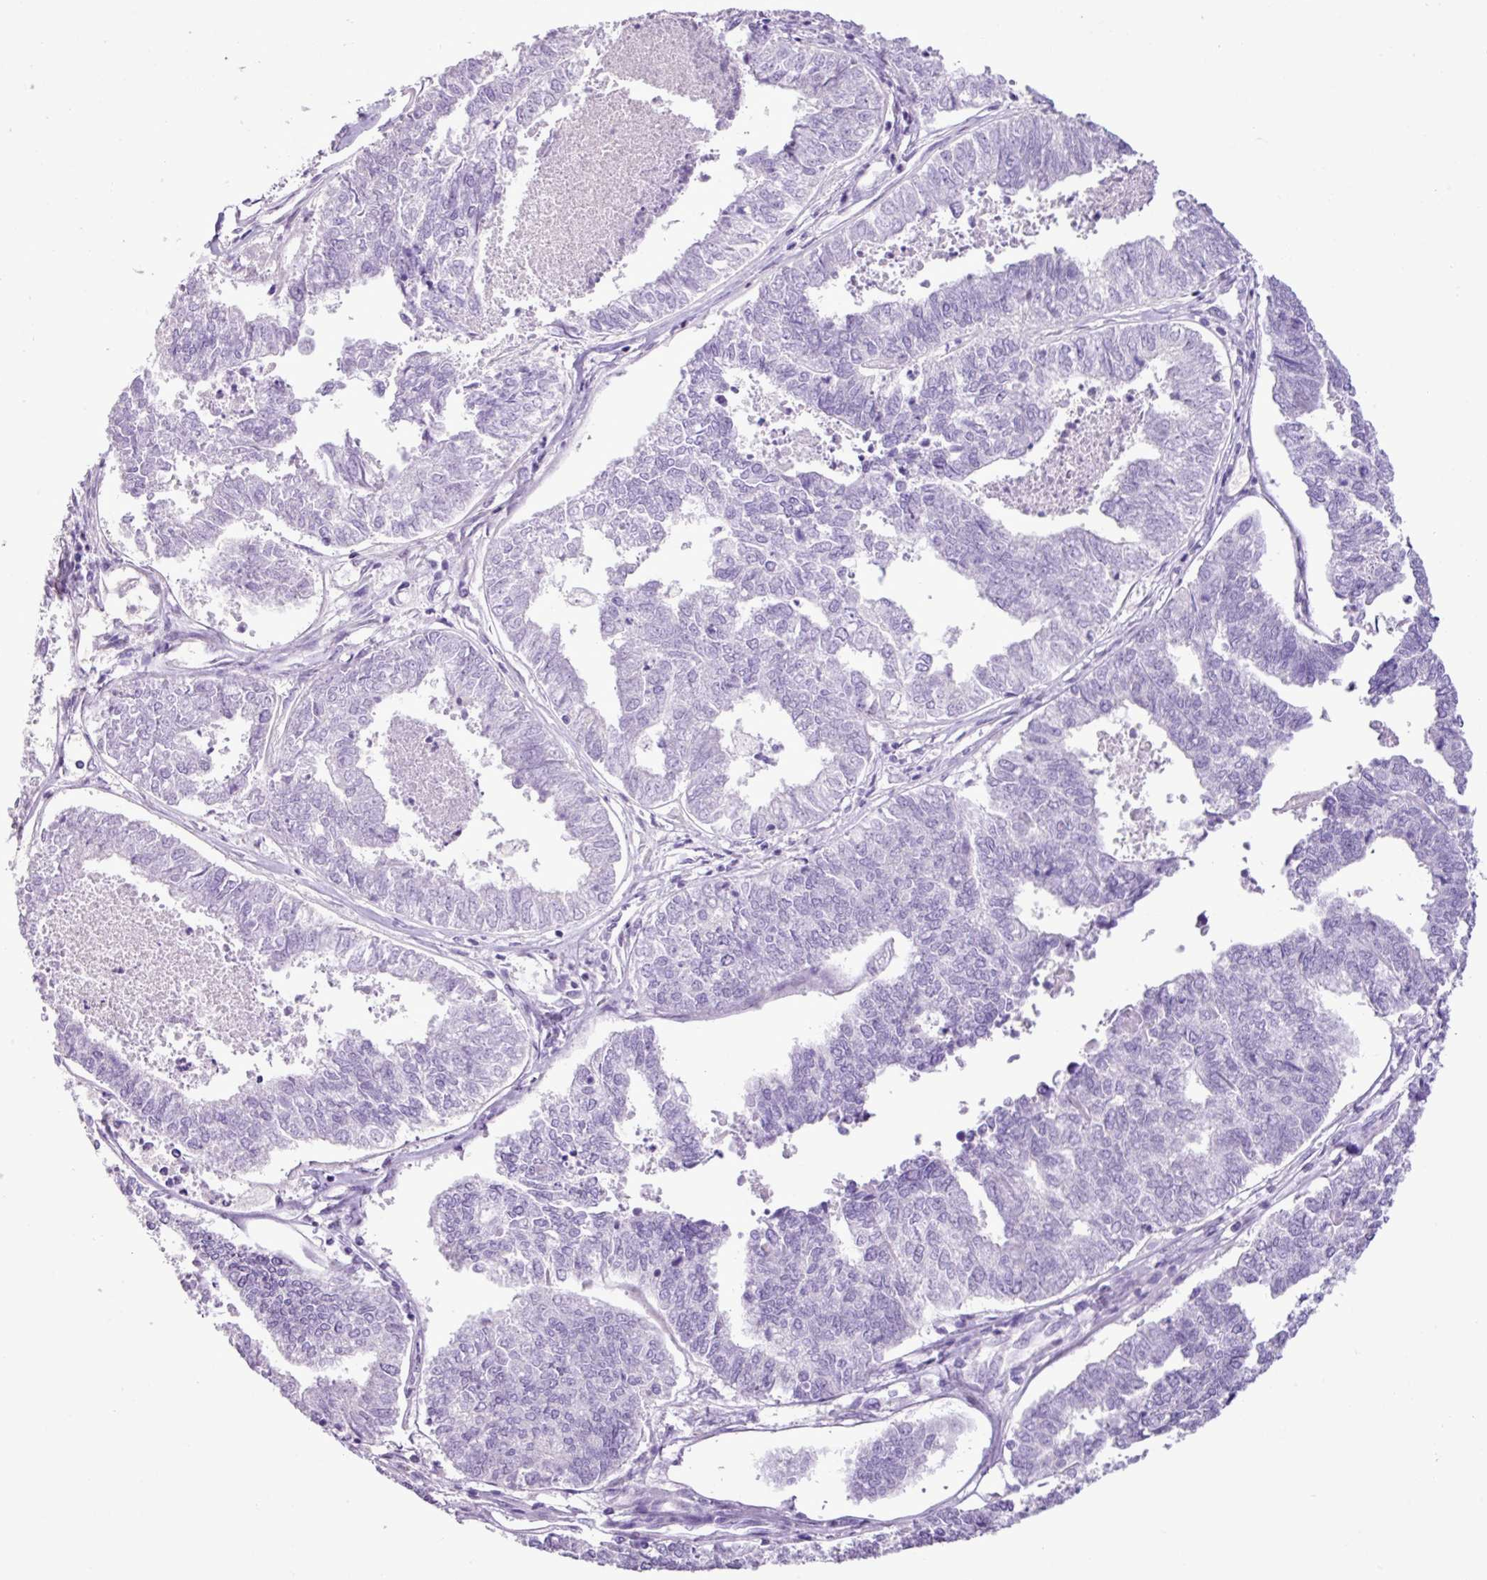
{"staining": {"intensity": "negative", "quantity": "none", "location": "none"}, "tissue": "endometrial cancer", "cell_type": "Tumor cells", "image_type": "cancer", "snomed": [{"axis": "morphology", "description": "Adenocarcinoma, NOS"}, {"axis": "topography", "description": "Endometrium"}], "caption": "The immunohistochemistry micrograph has no significant staining in tumor cells of endometrial adenocarcinoma tissue. The staining was performed using DAB (3,3'-diaminobenzidine) to visualize the protein expression in brown, while the nuclei were stained in blue with hematoxylin (Magnification: 20x).", "gene": "ZSCAN5A", "patient": {"sex": "female", "age": 73}}